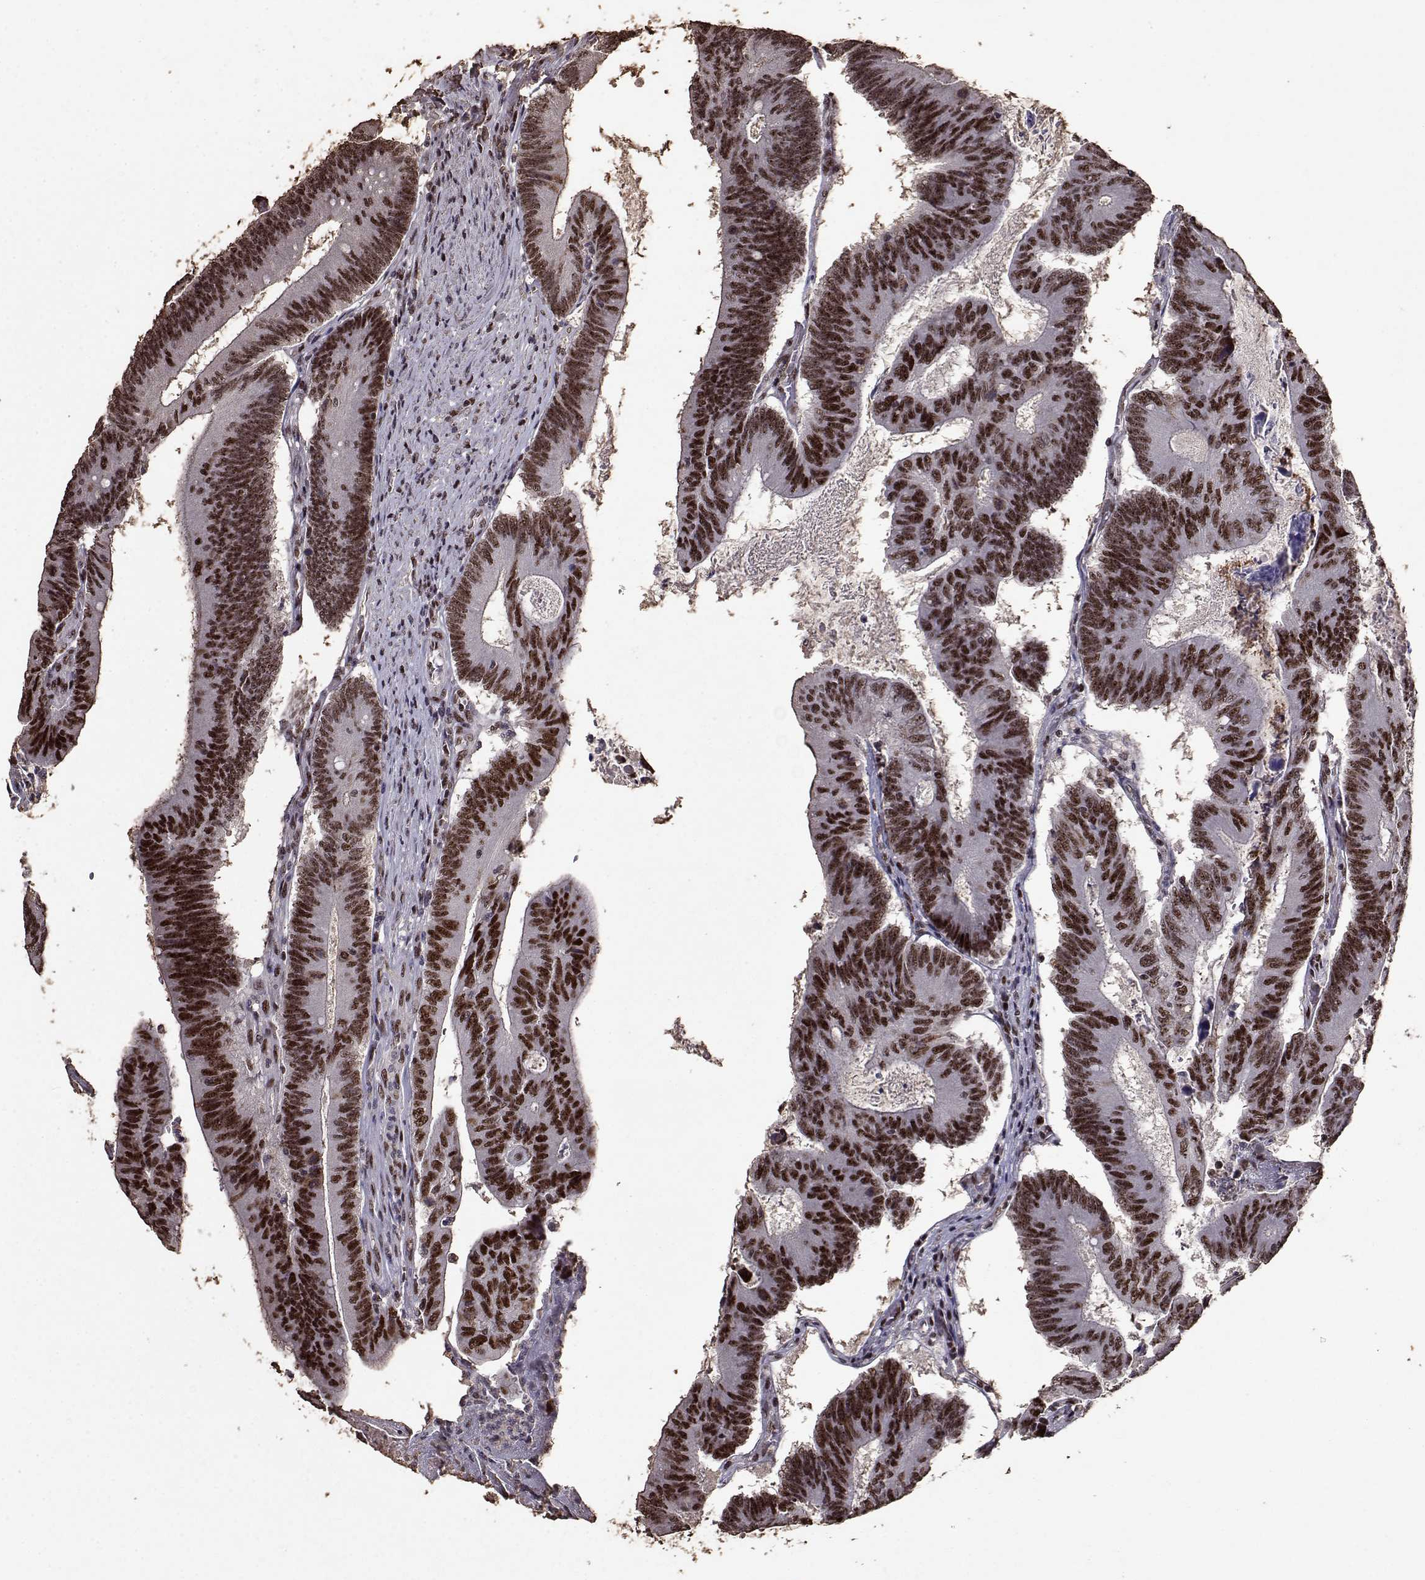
{"staining": {"intensity": "strong", "quantity": ">75%", "location": "nuclear"}, "tissue": "colorectal cancer", "cell_type": "Tumor cells", "image_type": "cancer", "snomed": [{"axis": "morphology", "description": "Adenocarcinoma, NOS"}, {"axis": "topography", "description": "Colon"}], "caption": "Protein staining displays strong nuclear positivity in approximately >75% of tumor cells in colorectal cancer.", "gene": "TOE1", "patient": {"sex": "female", "age": 70}}